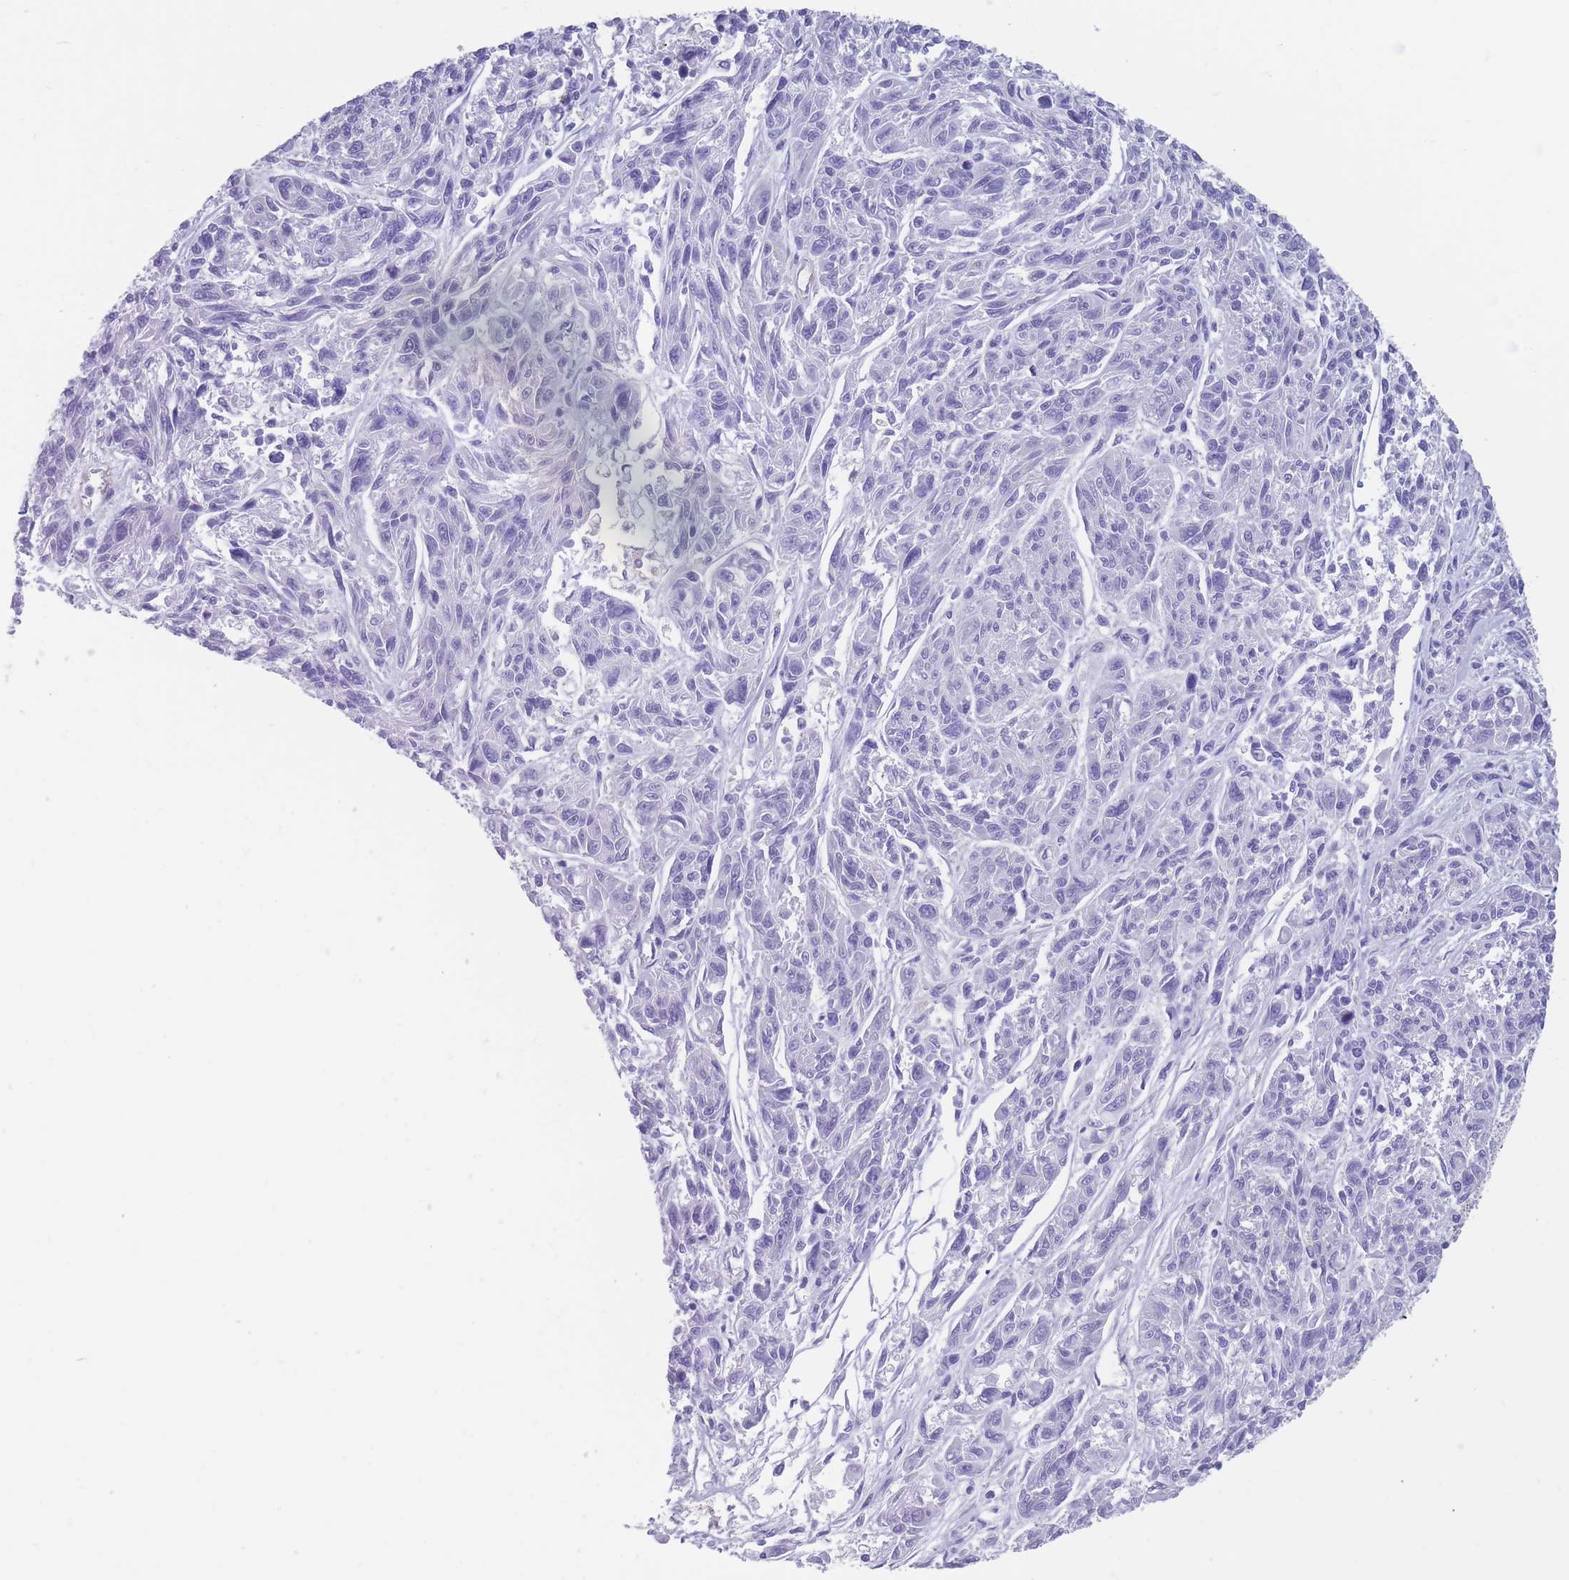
{"staining": {"intensity": "negative", "quantity": "none", "location": "none"}, "tissue": "melanoma", "cell_type": "Tumor cells", "image_type": "cancer", "snomed": [{"axis": "morphology", "description": "Malignant melanoma, NOS"}, {"axis": "topography", "description": "Skin"}], "caption": "Immunohistochemistry (IHC) of human melanoma exhibits no positivity in tumor cells. Brightfield microscopy of immunohistochemistry (IHC) stained with DAB (3,3'-diaminobenzidine) (brown) and hematoxylin (blue), captured at high magnification.", "gene": "DPYD", "patient": {"sex": "male", "age": 53}}